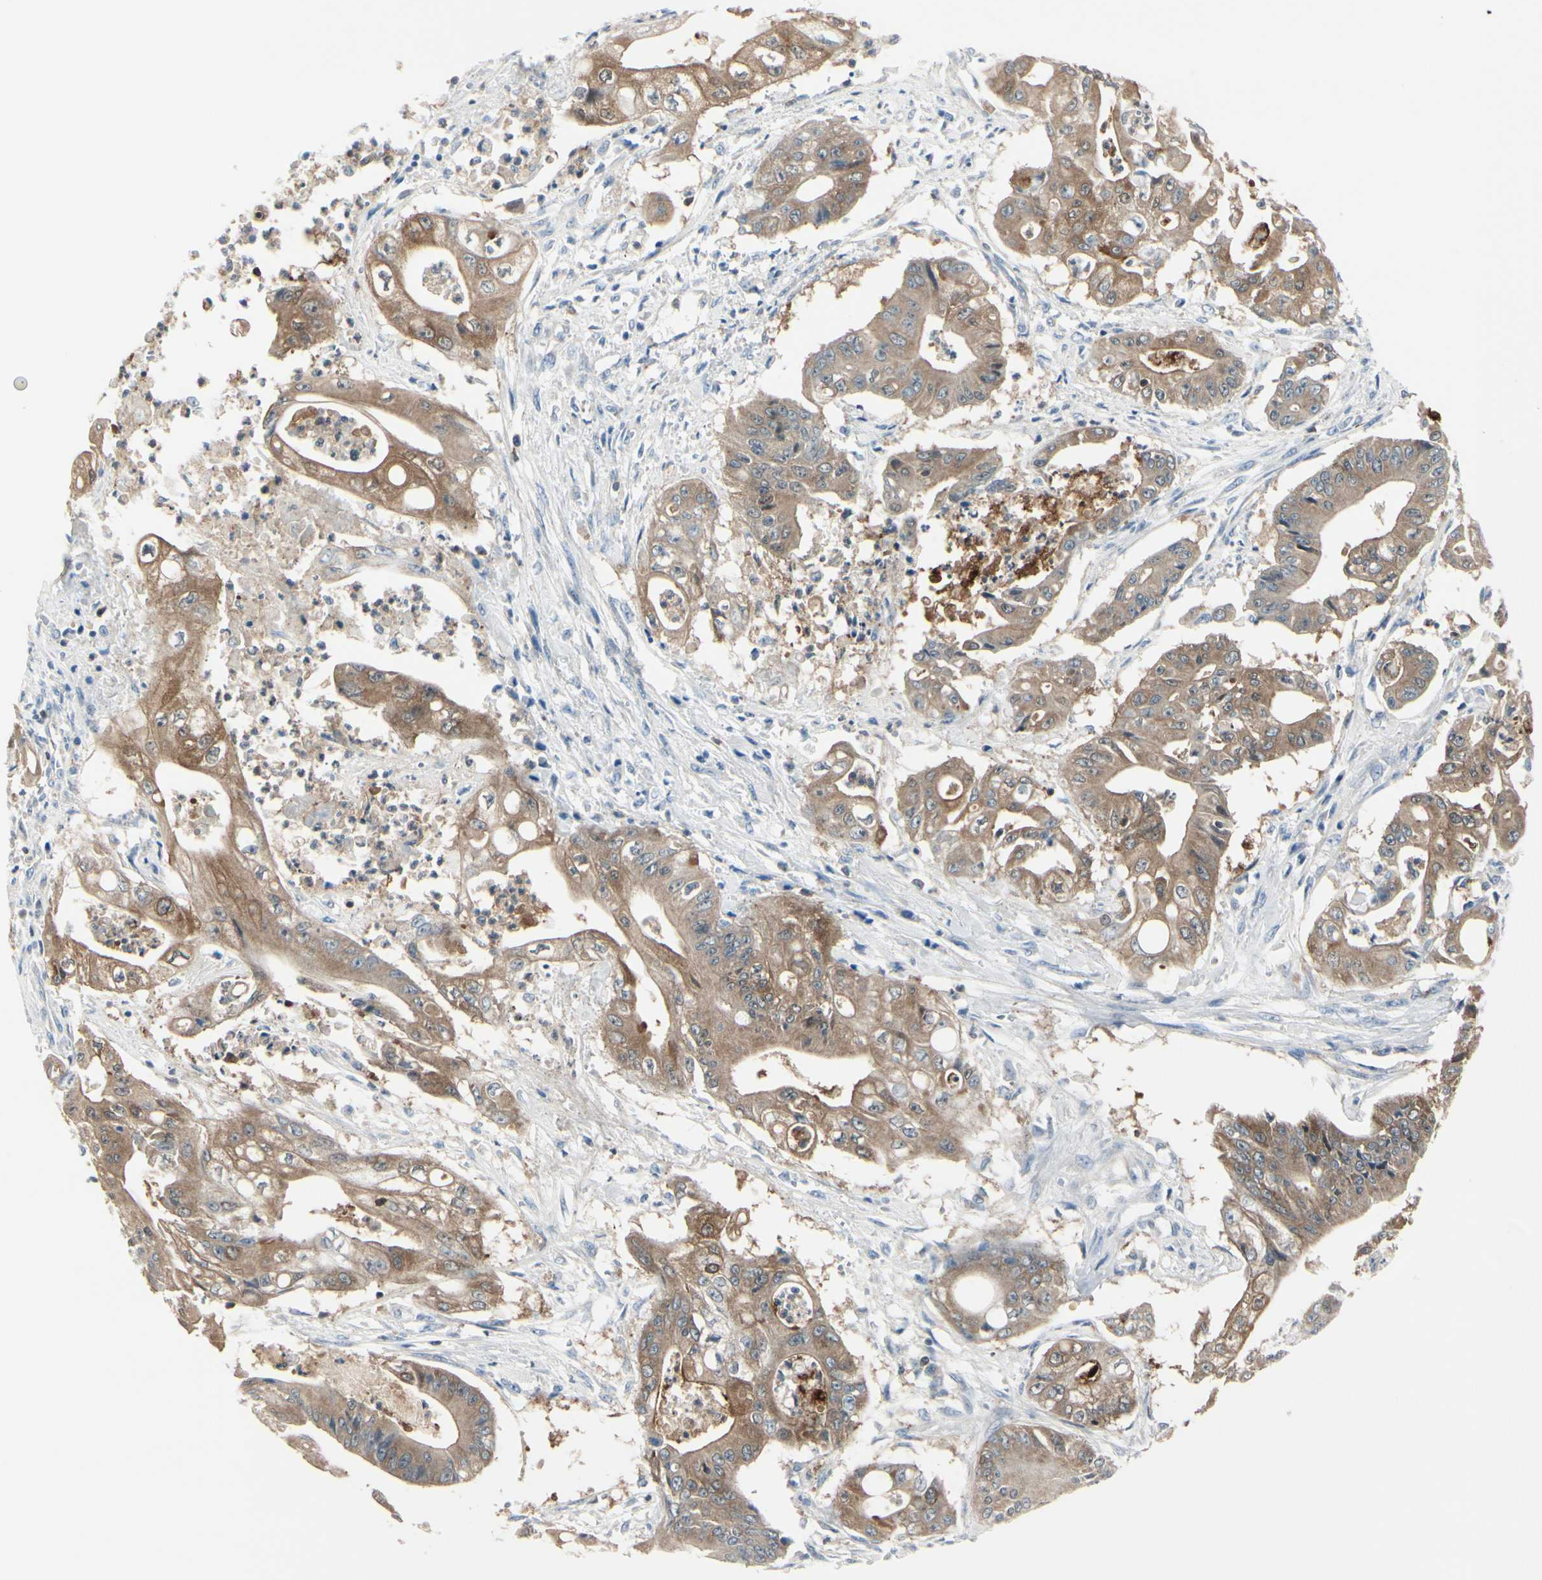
{"staining": {"intensity": "moderate", "quantity": ">75%", "location": "cytoplasmic/membranous"}, "tissue": "pancreatic cancer", "cell_type": "Tumor cells", "image_type": "cancer", "snomed": [{"axis": "morphology", "description": "Normal tissue, NOS"}, {"axis": "topography", "description": "Lymph node"}], "caption": "Human pancreatic cancer stained for a protein (brown) shows moderate cytoplasmic/membranous positive staining in approximately >75% of tumor cells.", "gene": "SLC9A3R1", "patient": {"sex": "male", "age": 62}}